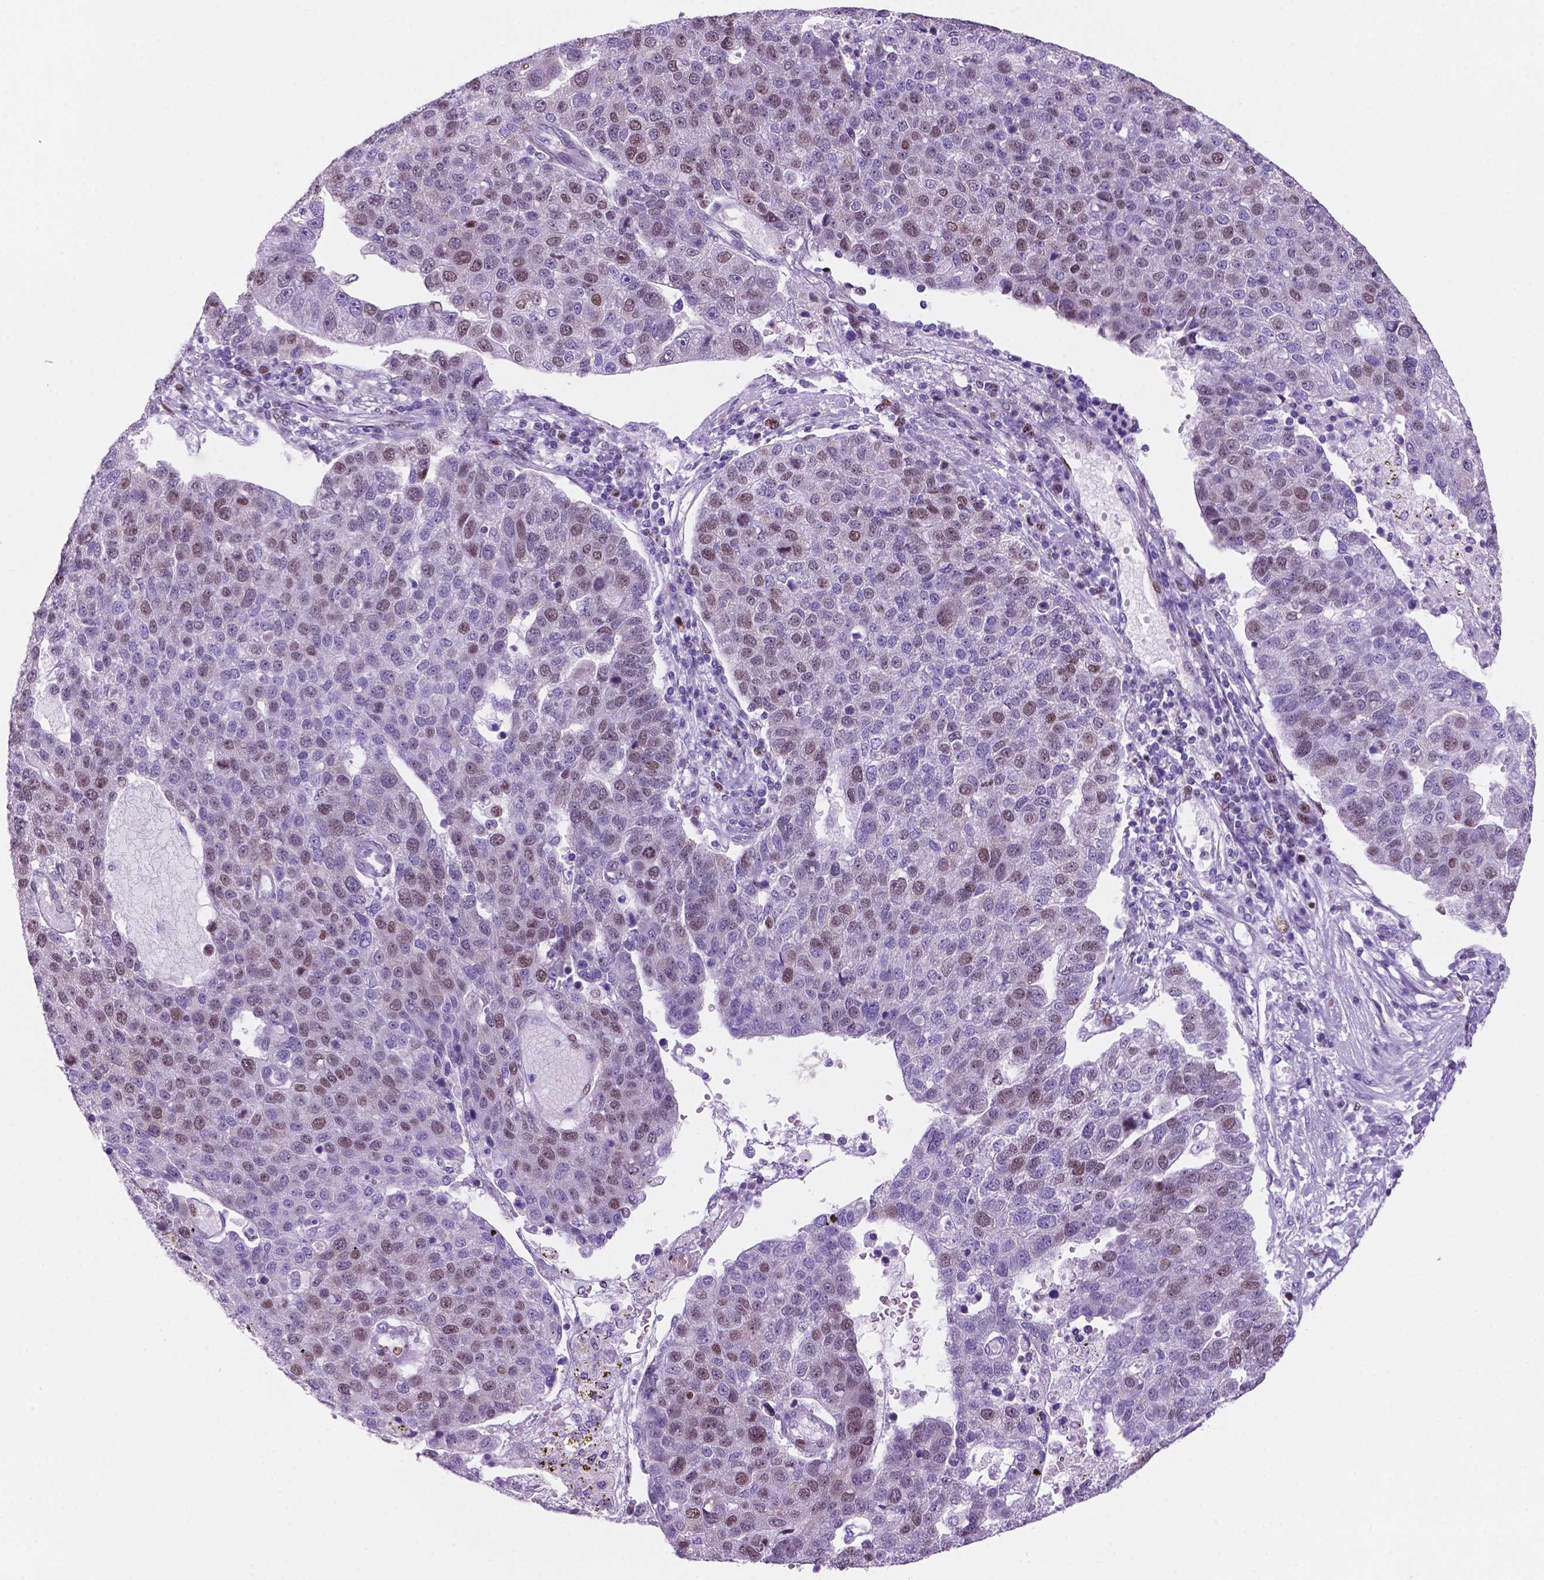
{"staining": {"intensity": "weak", "quantity": "25%-75%", "location": "nuclear"}, "tissue": "pancreatic cancer", "cell_type": "Tumor cells", "image_type": "cancer", "snomed": [{"axis": "morphology", "description": "Adenocarcinoma, NOS"}, {"axis": "topography", "description": "Pancreas"}], "caption": "Protein analysis of adenocarcinoma (pancreatic) tissue reveals weak nuclear expression in approximately 25%-75% of tumor cells.", "gene": "NCAPH2", "patient": {"sex": "female", "age": 61}}